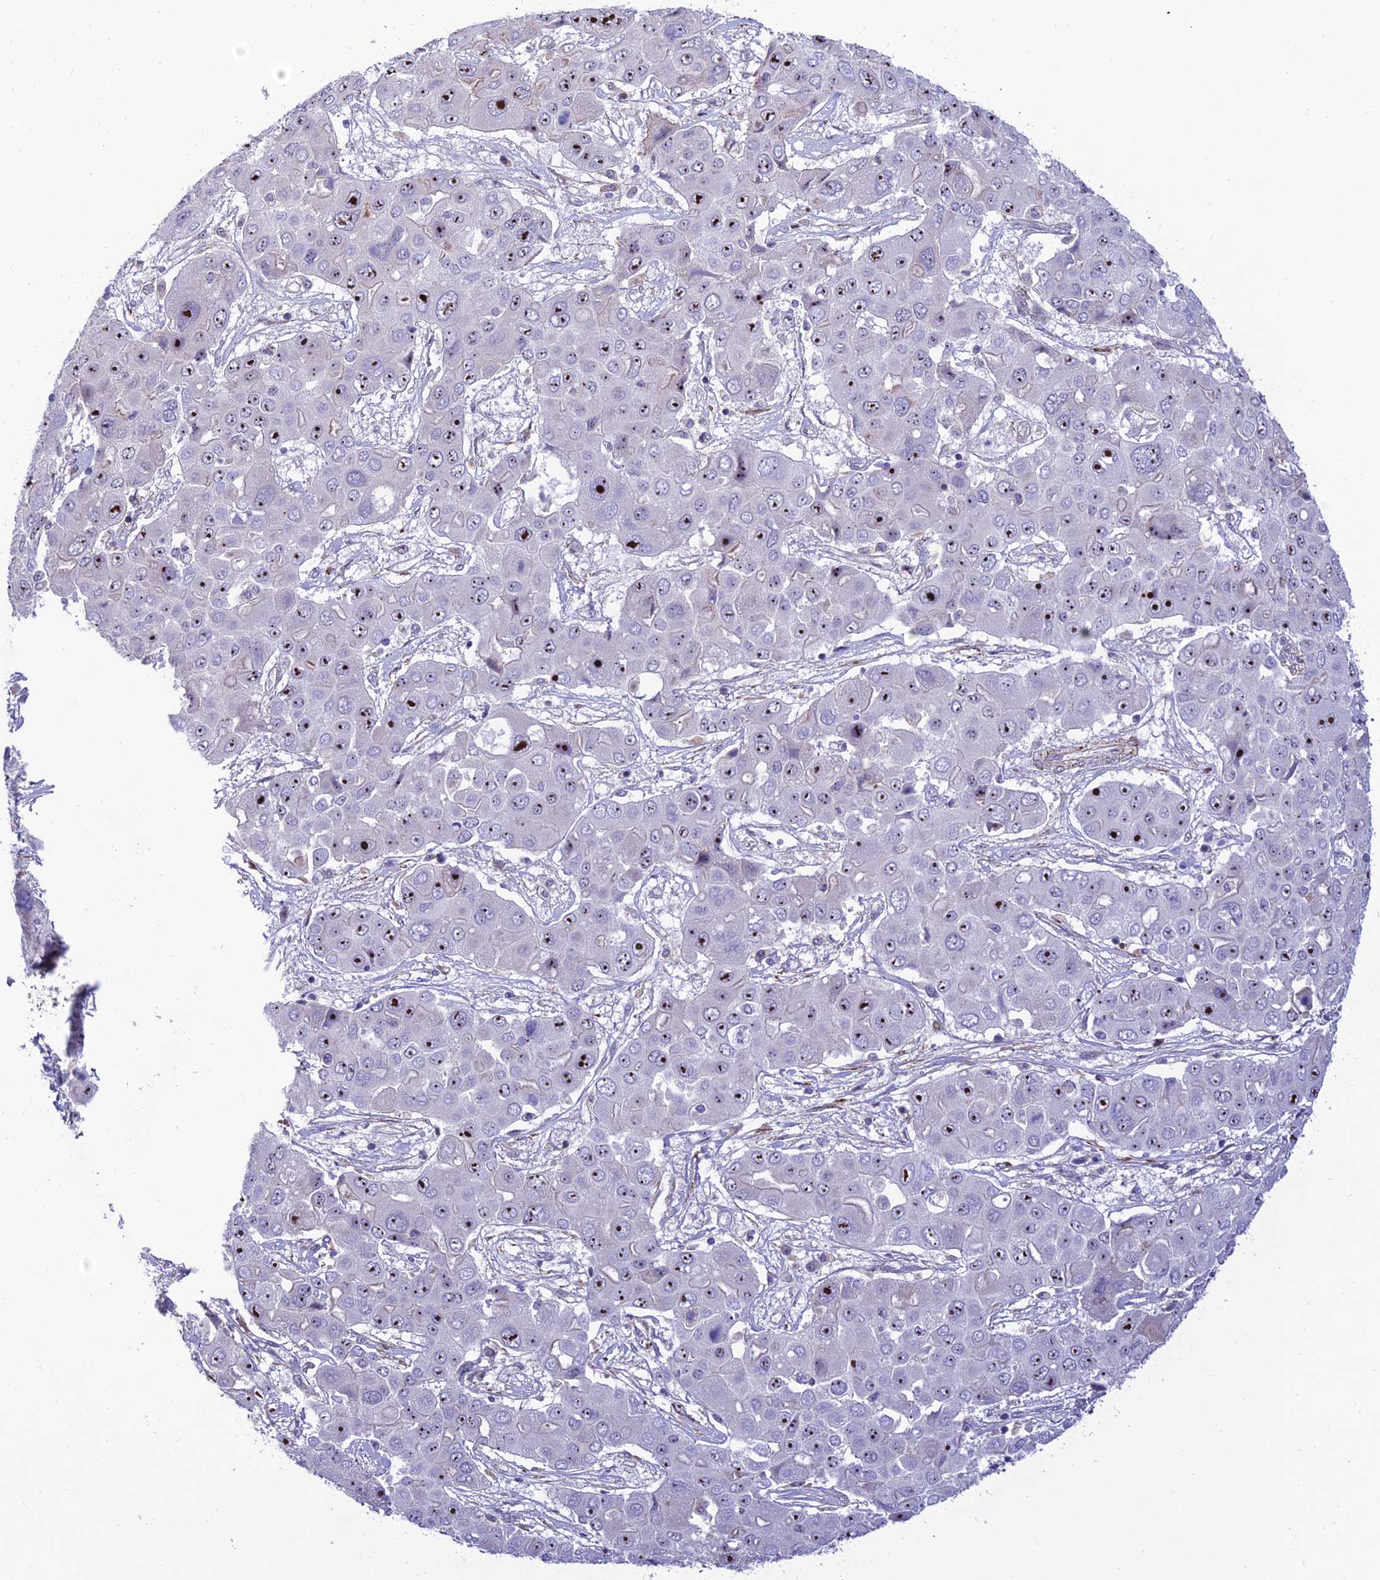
{"staining": {"intensity": "strong", "quantity": "25%-75%", "location": "nuclear"}, "tissue": "liver cancer", "cell_type": "Tumor cells", "image_type": "cancer", "snomed": [{"axis": "morphology", "description": "Cholangiocarcinoma"}, {"axis": "topography", "description": "Liver"}], "caption": "Strong nuclear staining is seen in approximately 25%-75% of tumor cells in liver cancer. (IHC, brightfield microscopy, high magnification).", "gene": "KBTBD7", "patient": {"sex": "male", "age": 67}}